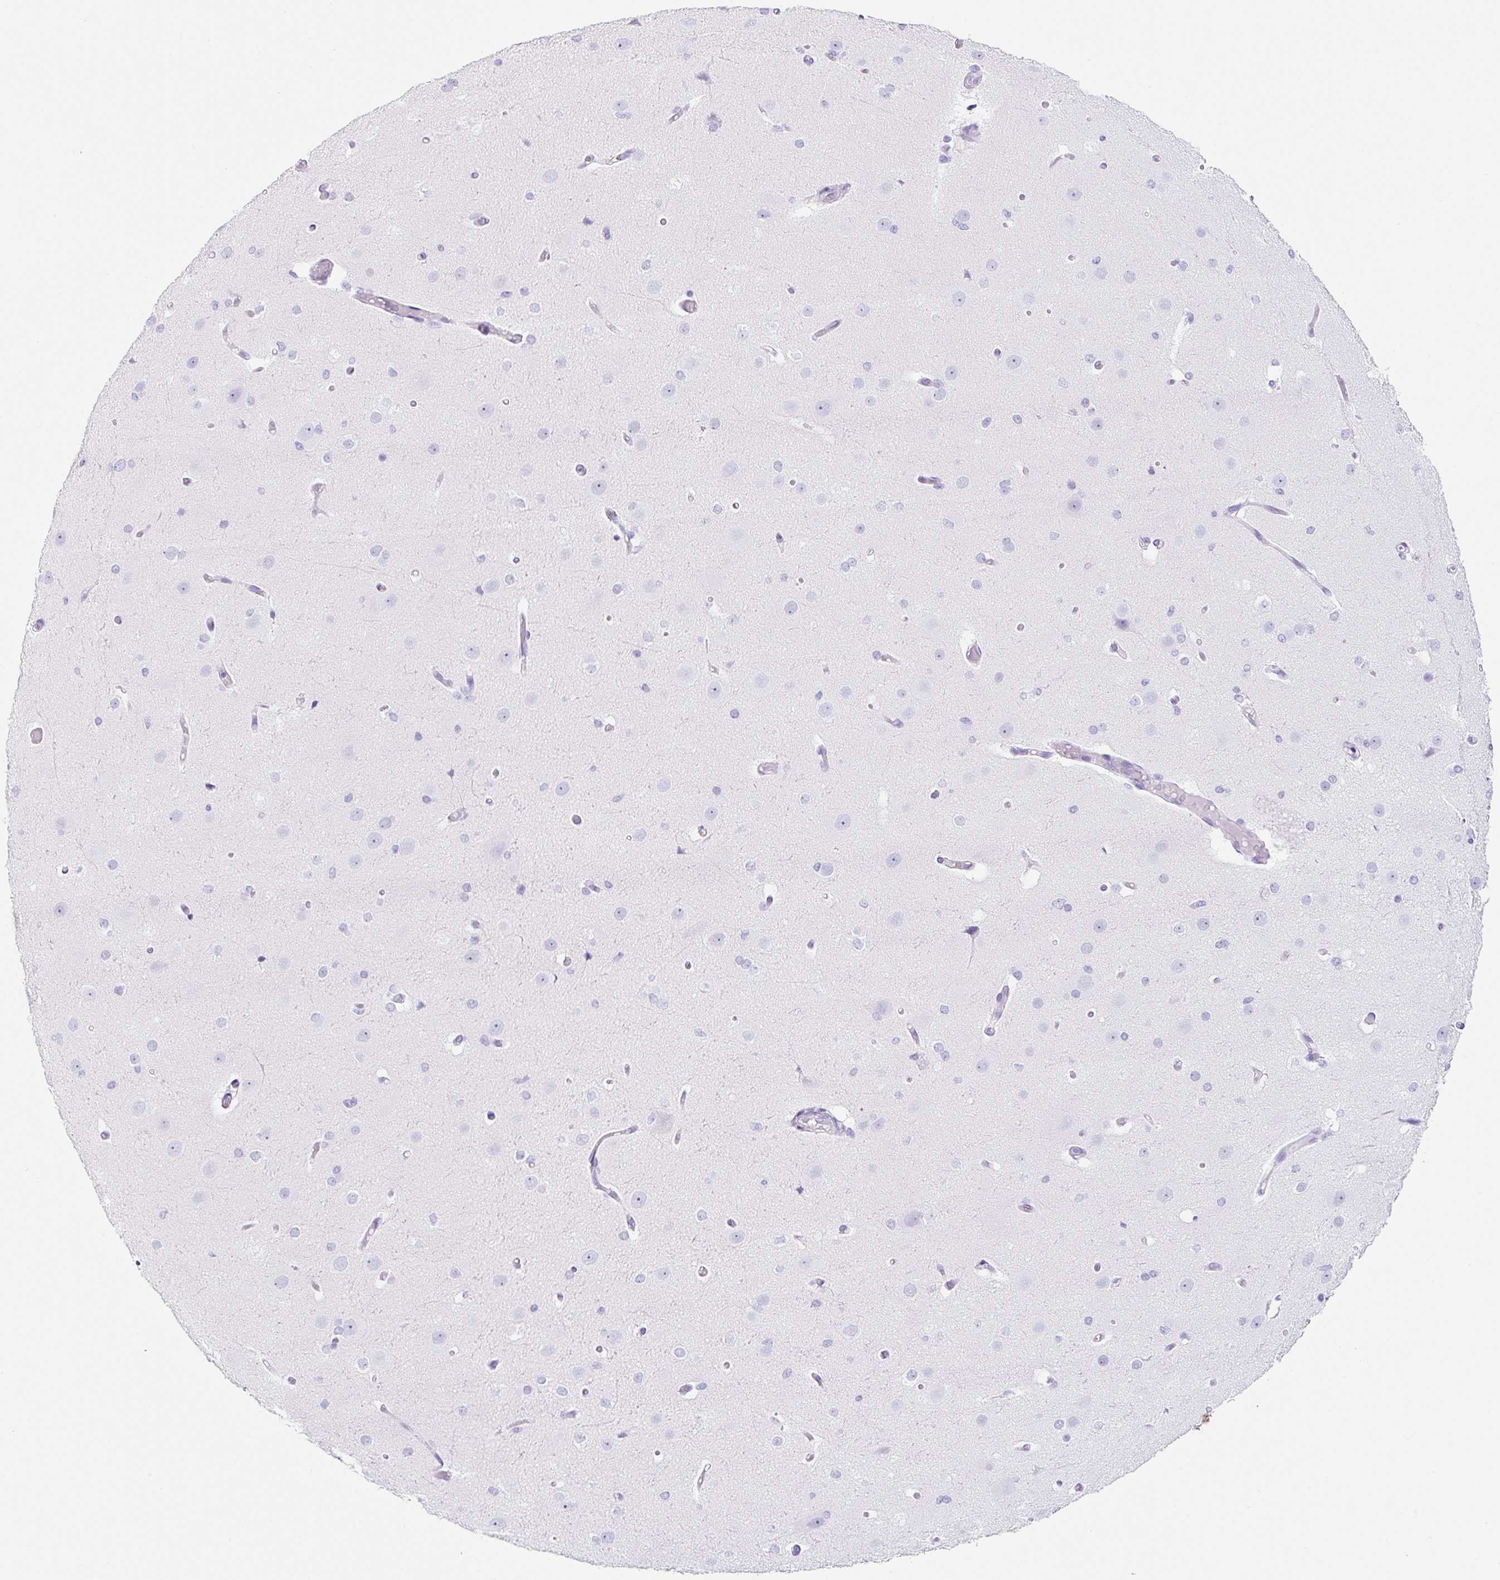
{"staining": {"intensity": "negative", "quantity": "none", "location": "none"}, "tissue": "cerebral cortex", "cell_type": "Endothelial cells", "image_type": "normal", "snomed": [{"axis": "morphology", "description": "Normal tissue, NOS"}, {"axis": "morphology", "description": "Inflammation, NOS"}, {"axis": "topography", "description": "Cerebral cortex"}], "caption": "An immunohistochemistry (IHC) photomicrograph of benign cerebral cortex is shown. There is no staining in endothelial cells of cerebral cortex. (Stains: DAB immunohistochemistry with hematoxylin counter stain, Microscopy: brightfield microscopy at high magnification).", "gene": "CLDND2", "patient": {"sex": "male", "age": 6}}